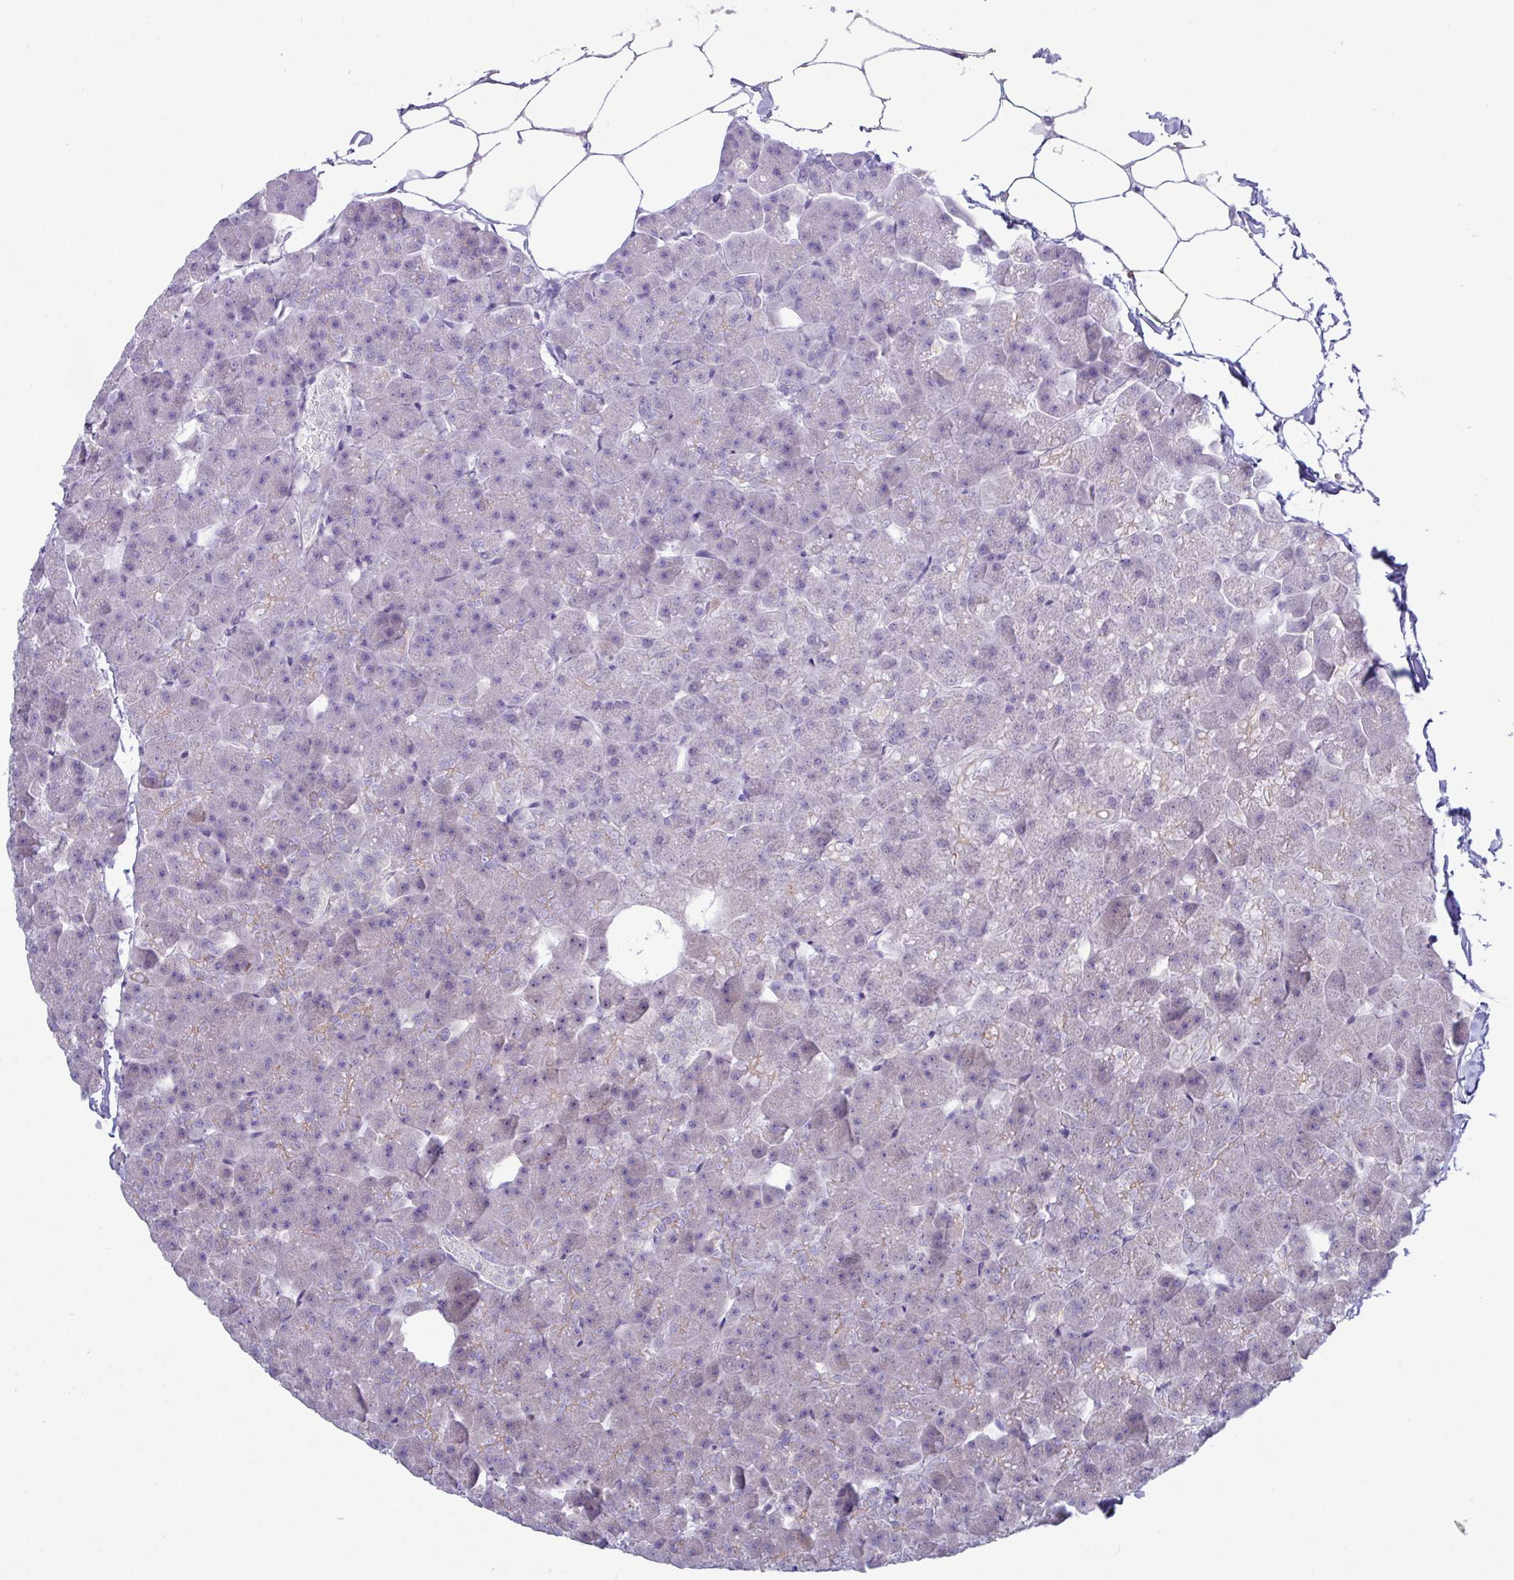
{"staining": {"intensity": "weak", "quantity": "25%-75%", "location": "cytoplasmic/membranous"}, "tissue": "pancreas", "cell_type": "Exocrine glandular cells", "image_type": "normal", "snomed": [{"axis": "morphology", "description": "Normal tissue, NOS"}, {"axis": "topography", "description": "Pancreas"}], "caption": "This micrograph exhibits immunohistochemistry (IHC) staining of normal human pancreas, with low weak cytoplasmic/membranous expression in about 25%-75% of exocrine glandular cells.", "gene": "TNFSF12", "patient": {"sex": "male", "age": 35}}